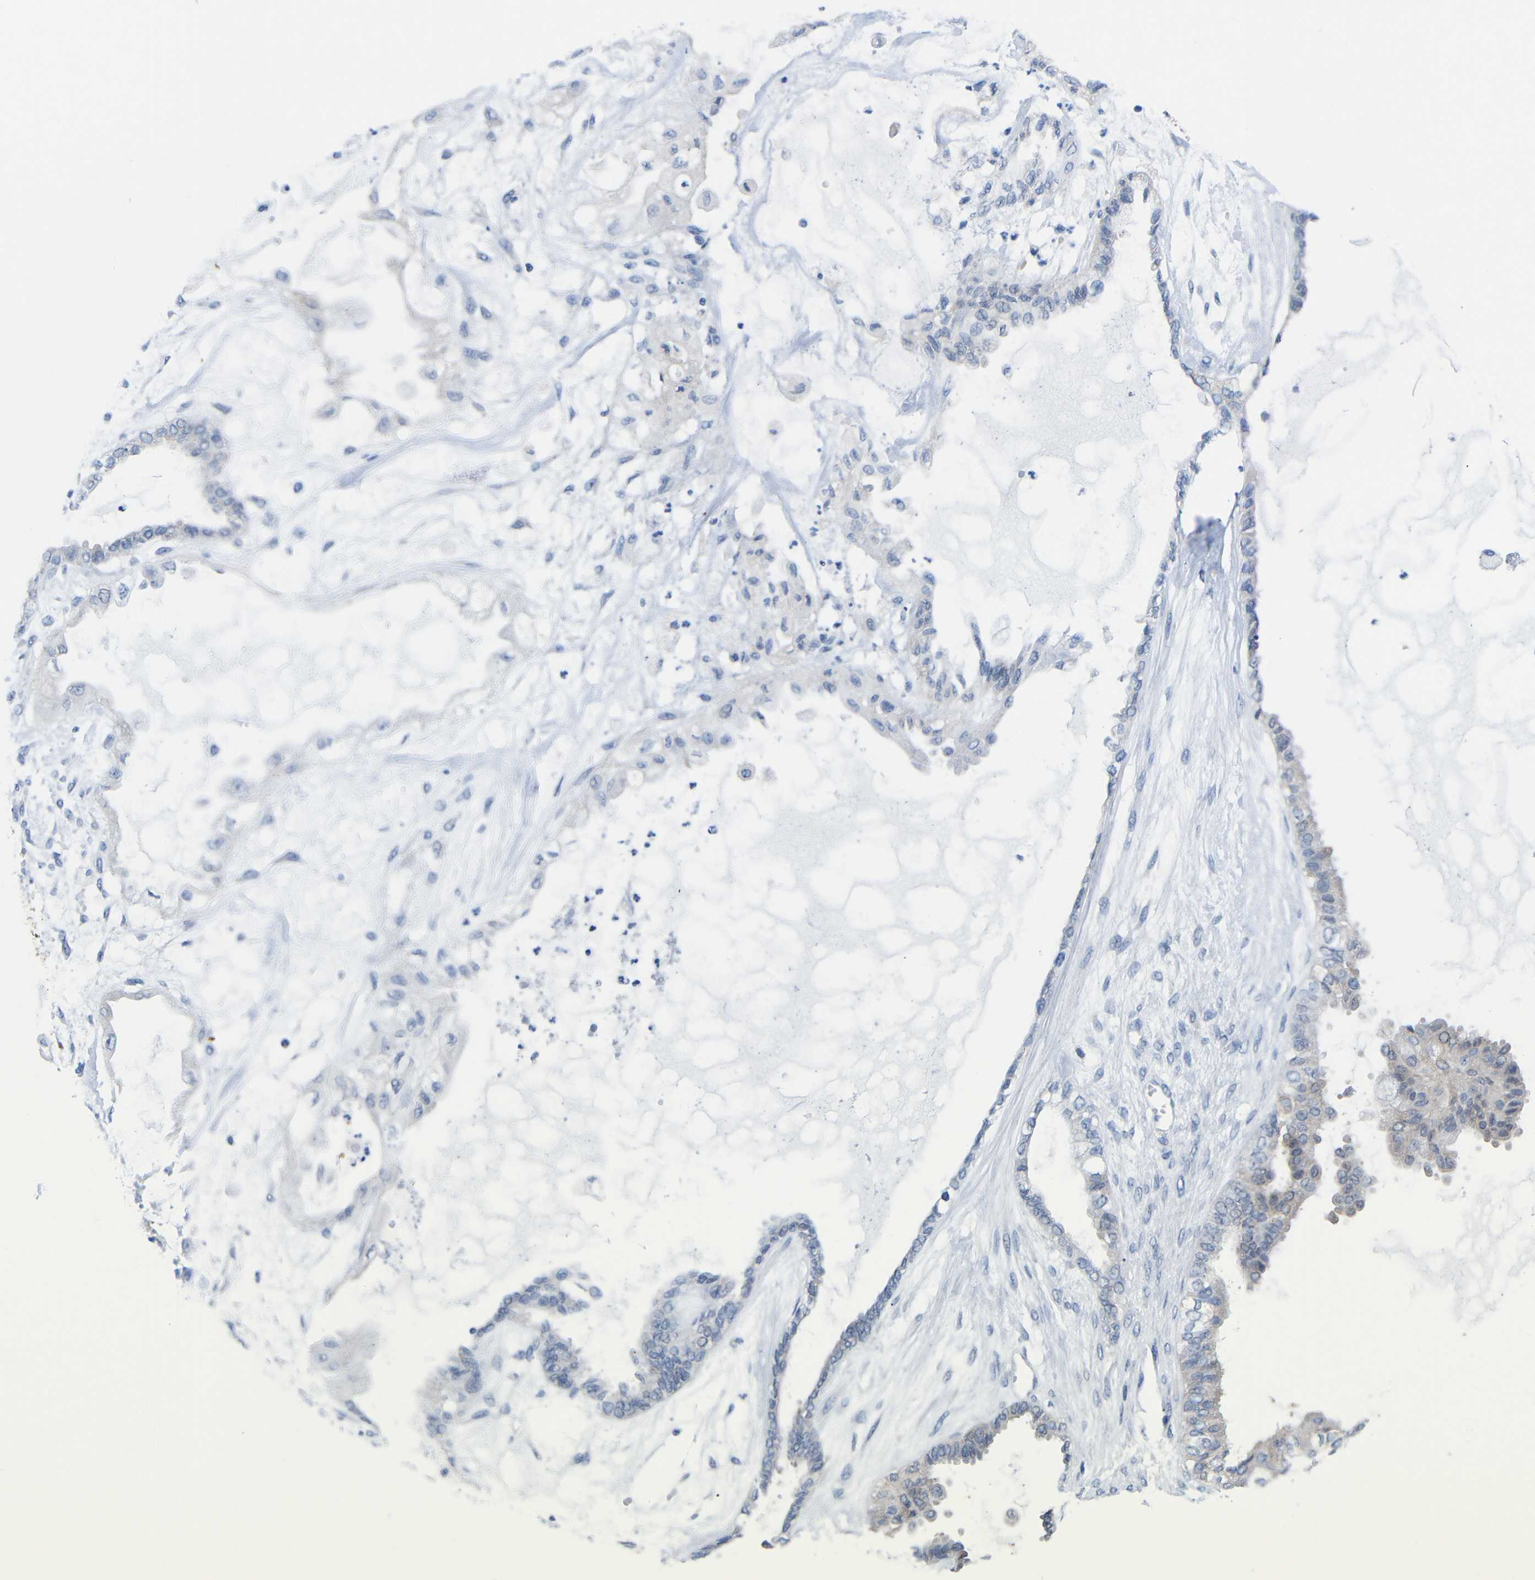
{"staining": {"intensity": "negative", "quantity": "none", "location": "none"}, "tissue": "ovarian cancer", "cell_type": "Tumor cells", "image_type": "cancer", "snomed": [{"axis": "morphology", "description": "Carcinoma, NOS"}, {"axis": "morphology", "description": "Carcinoma, endometroid"}, {"axis": "topography", "description": "Ovary"}], "caption": "This is a histopathology image of immunohistochemistry (IHC) staining of ovarian endometroid carcinoma, which shows no expression in tumor cells. (Stains: DAB immunohistochemistry with hematoxylin counter stain, Microscopy: brightfield microscopy at high magnification).", "gene": "PEBP1", "patient": {"sex": "female", "age": 50}}